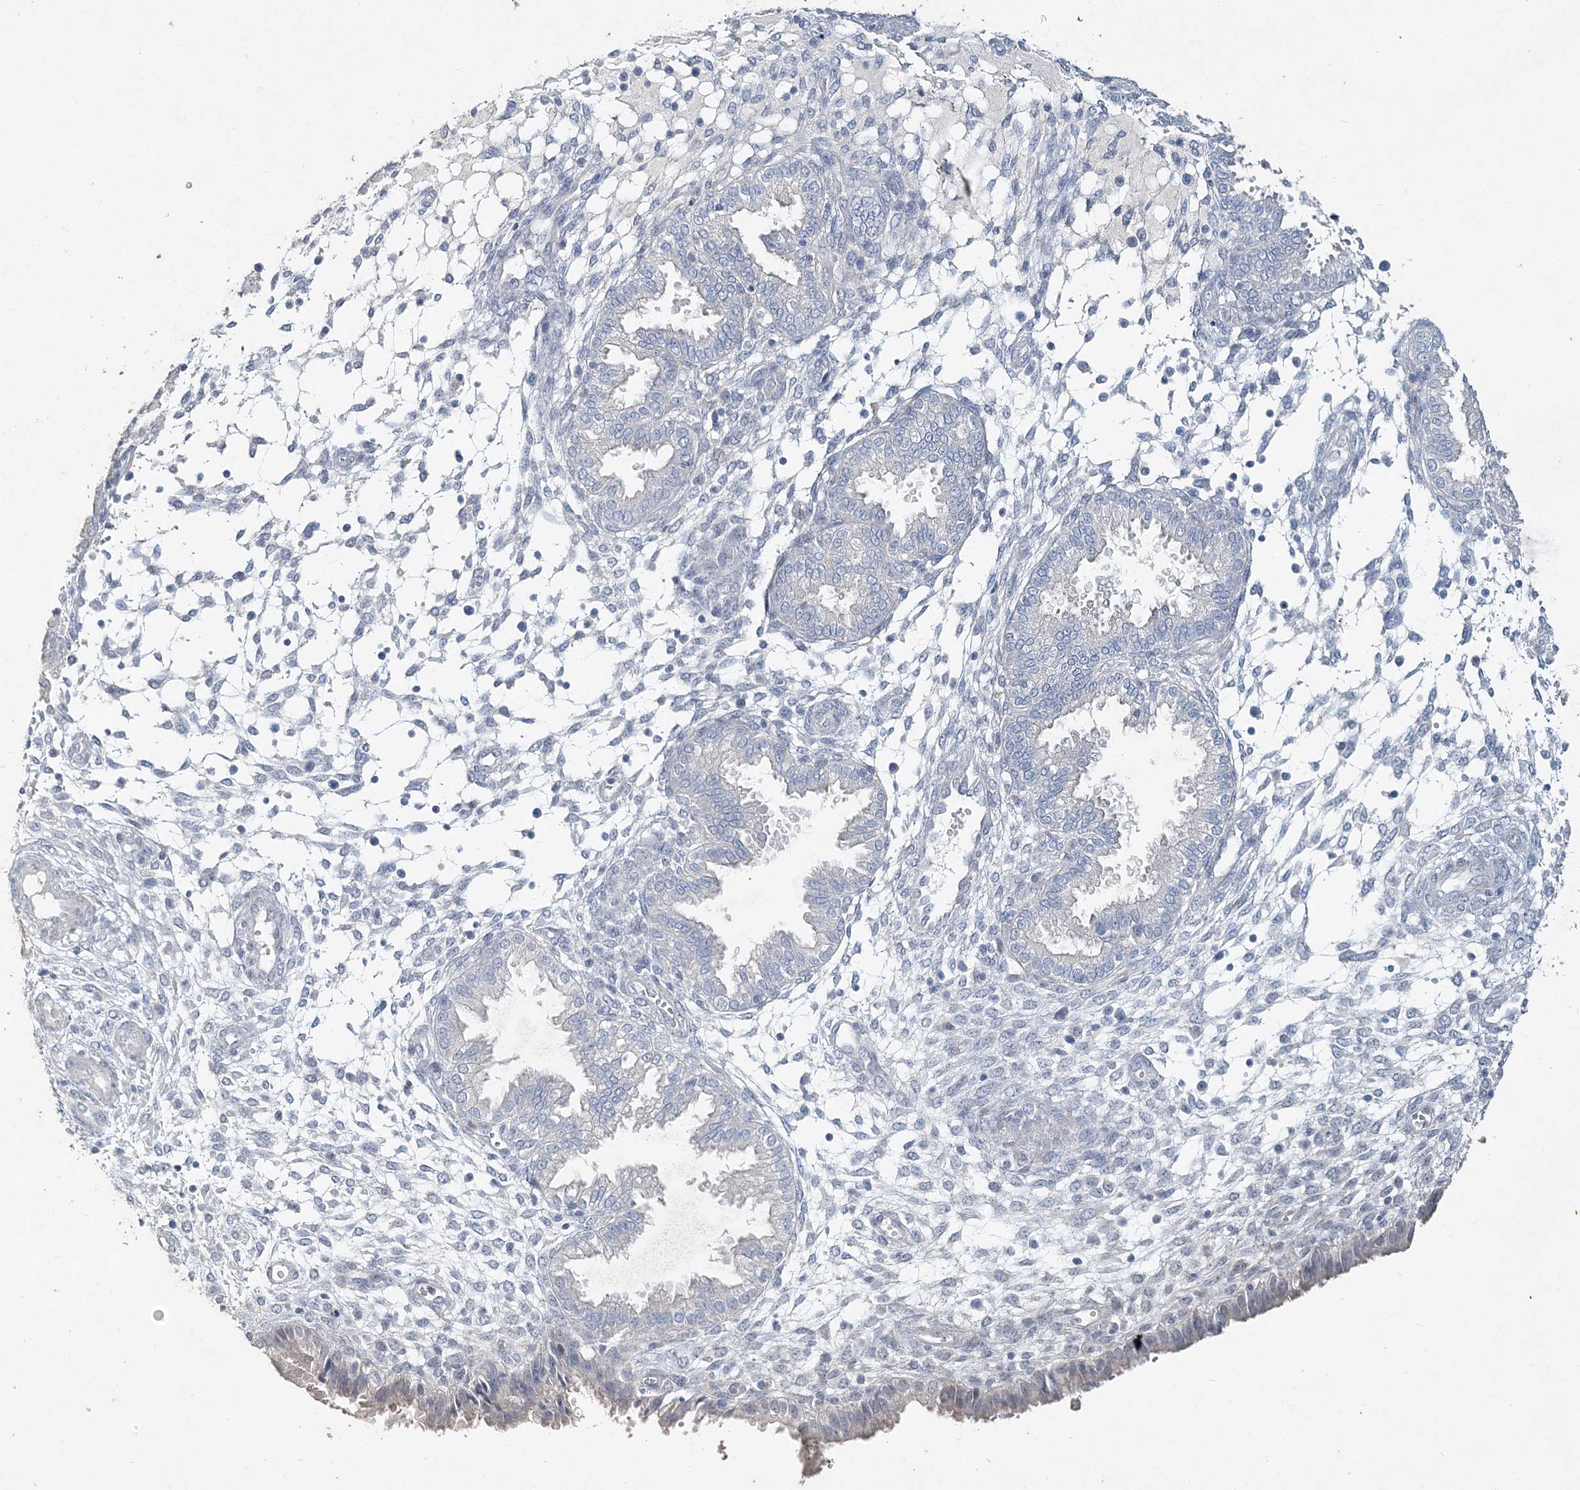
{"staining": {"intensity": "negative", "quantity": "none", "location": "none"}, "tissue": "endometrium", "cell_type": "Cells in endometrial stroma", "image_type": "normal", "snomed": [{"axis": "morphology", "description": "Normal tissue, NOS"}, {"axis": "topography", "description": "Endometrium"}], "caption": "High magnification brightfield microscopy of normal endometrium stained with DAB (3,3'-diaminobenzidine) (brown) and counterstained with hematoxylin (blue): cells in endometrial stroma show no significant positivity. (Immunohistochemistry, brightfield microscopy, high magnification).", "gene": "DNAH5", "patient": {"sex": "female", "age": 33}}